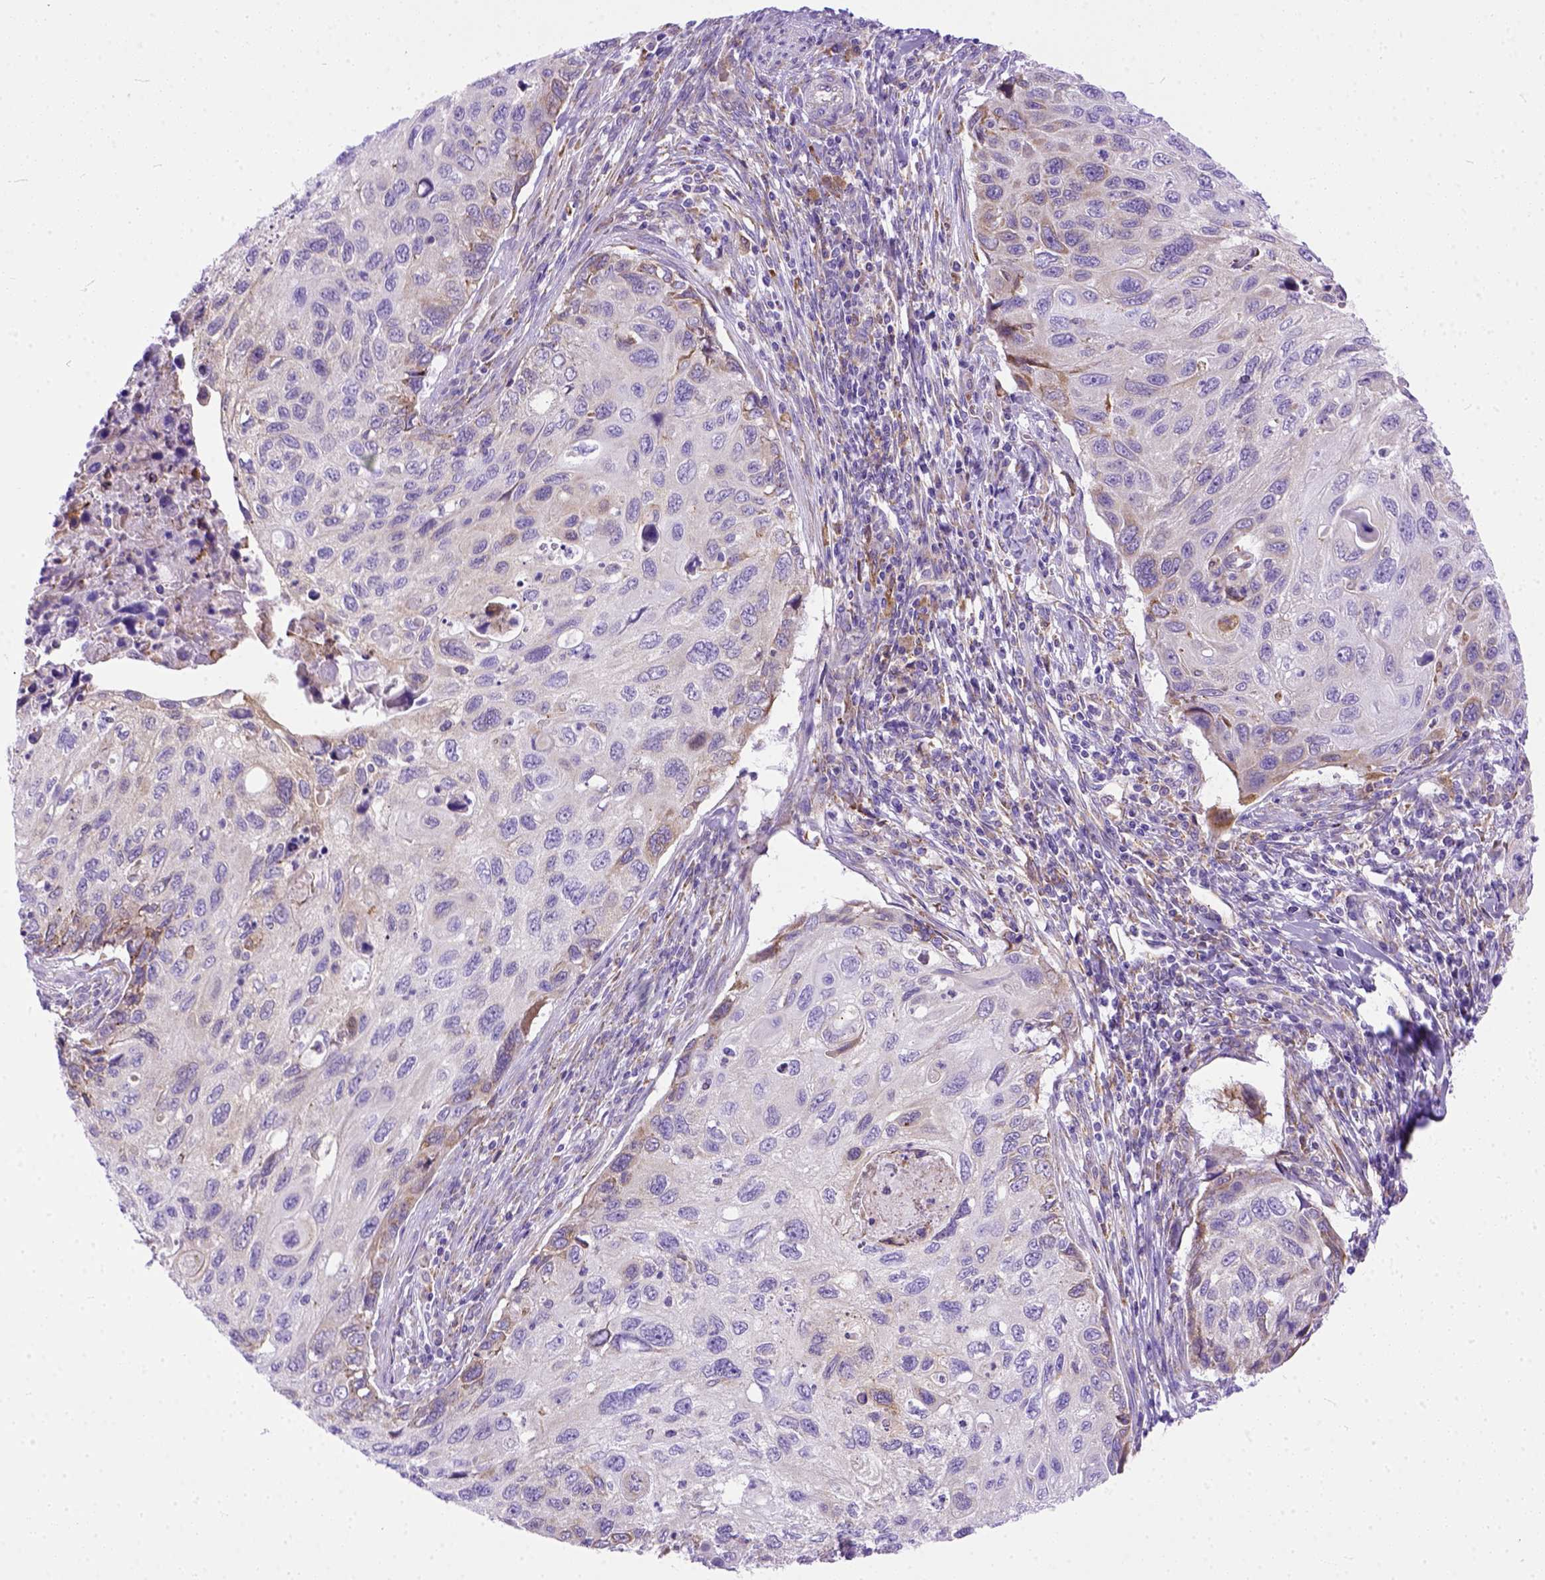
{"staining": {"intensity": "moderate", "quantity": "<25%", "location": "cytoplasmic/membranous"}, "tissue": "cervical cancer", "cell_type": "Tumor cells", "image_type": "cancer", "snomed": [{"axis": "morphology", "description": "Squamous cell carcinoma, NOS"}, {"axis": "topography", "description": "Cervix"}], "caption": "IHC micrograph of squamous cell carcinoma (cervical) stained for a protein (brown), which exhibits low levels of moderate cytoplasmic/membranous staining in about <25% of tumor cells.", "gene": "PLK4", "patient": {"sex": "female", "age": 70}}